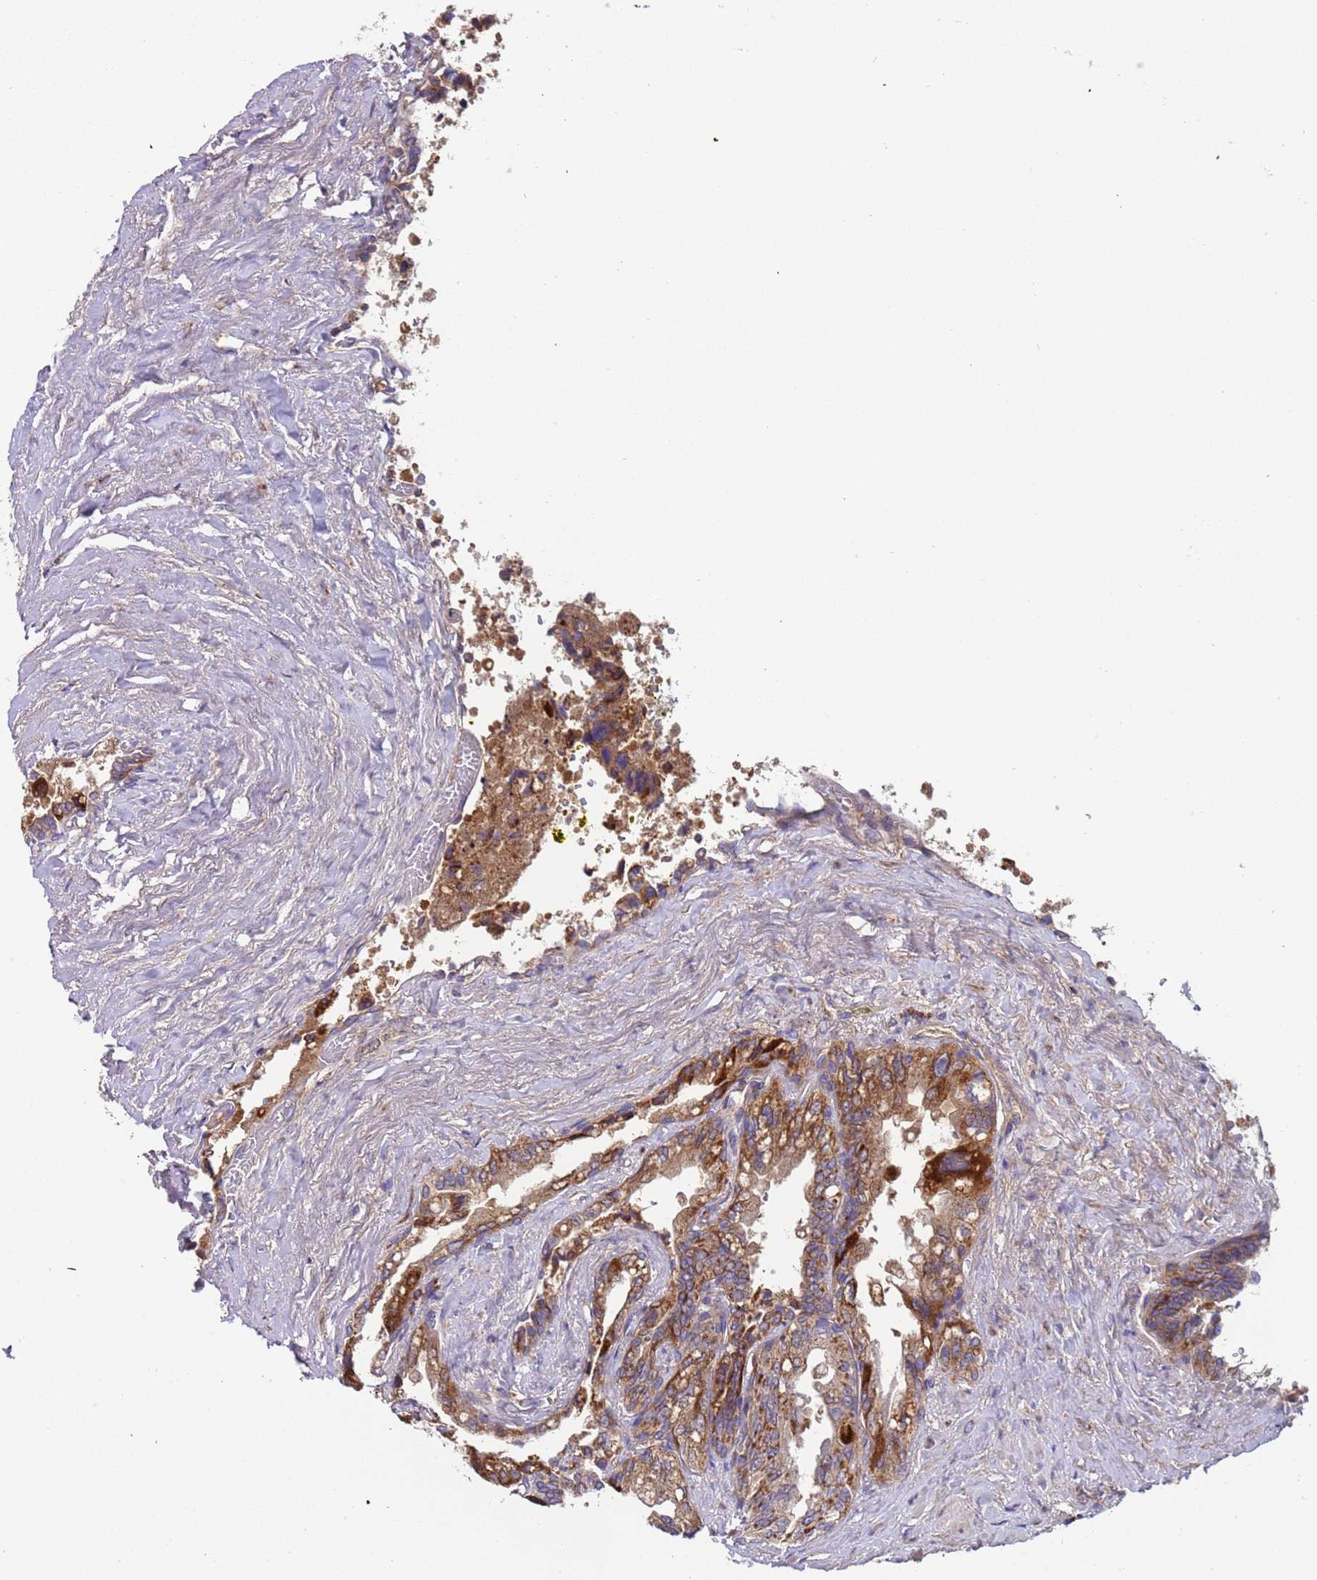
{"staining": {"intensity": "moderate", "quantity": ">75%", "location": "cytoplasmic/membranous"}, "tissue": "seminal vesicle", "cell_type": "Glandular cells", "image_type": "normal", "snomed": [{"axis": "morphology", "description": "Normal tissue, NOS"}, {"axis": "topography", "description": "Seminal veicle"}, {"axis": "topography", "description": "Peripheral nerve tissue"}], "caption": "Moderate cytoplasmic/membranous expression is present in approximately >75% of glandular cells in unremarkable seminal vesicle.", "gene": "TMEM126A", "patient": {"sex": "male", "age": 60}}